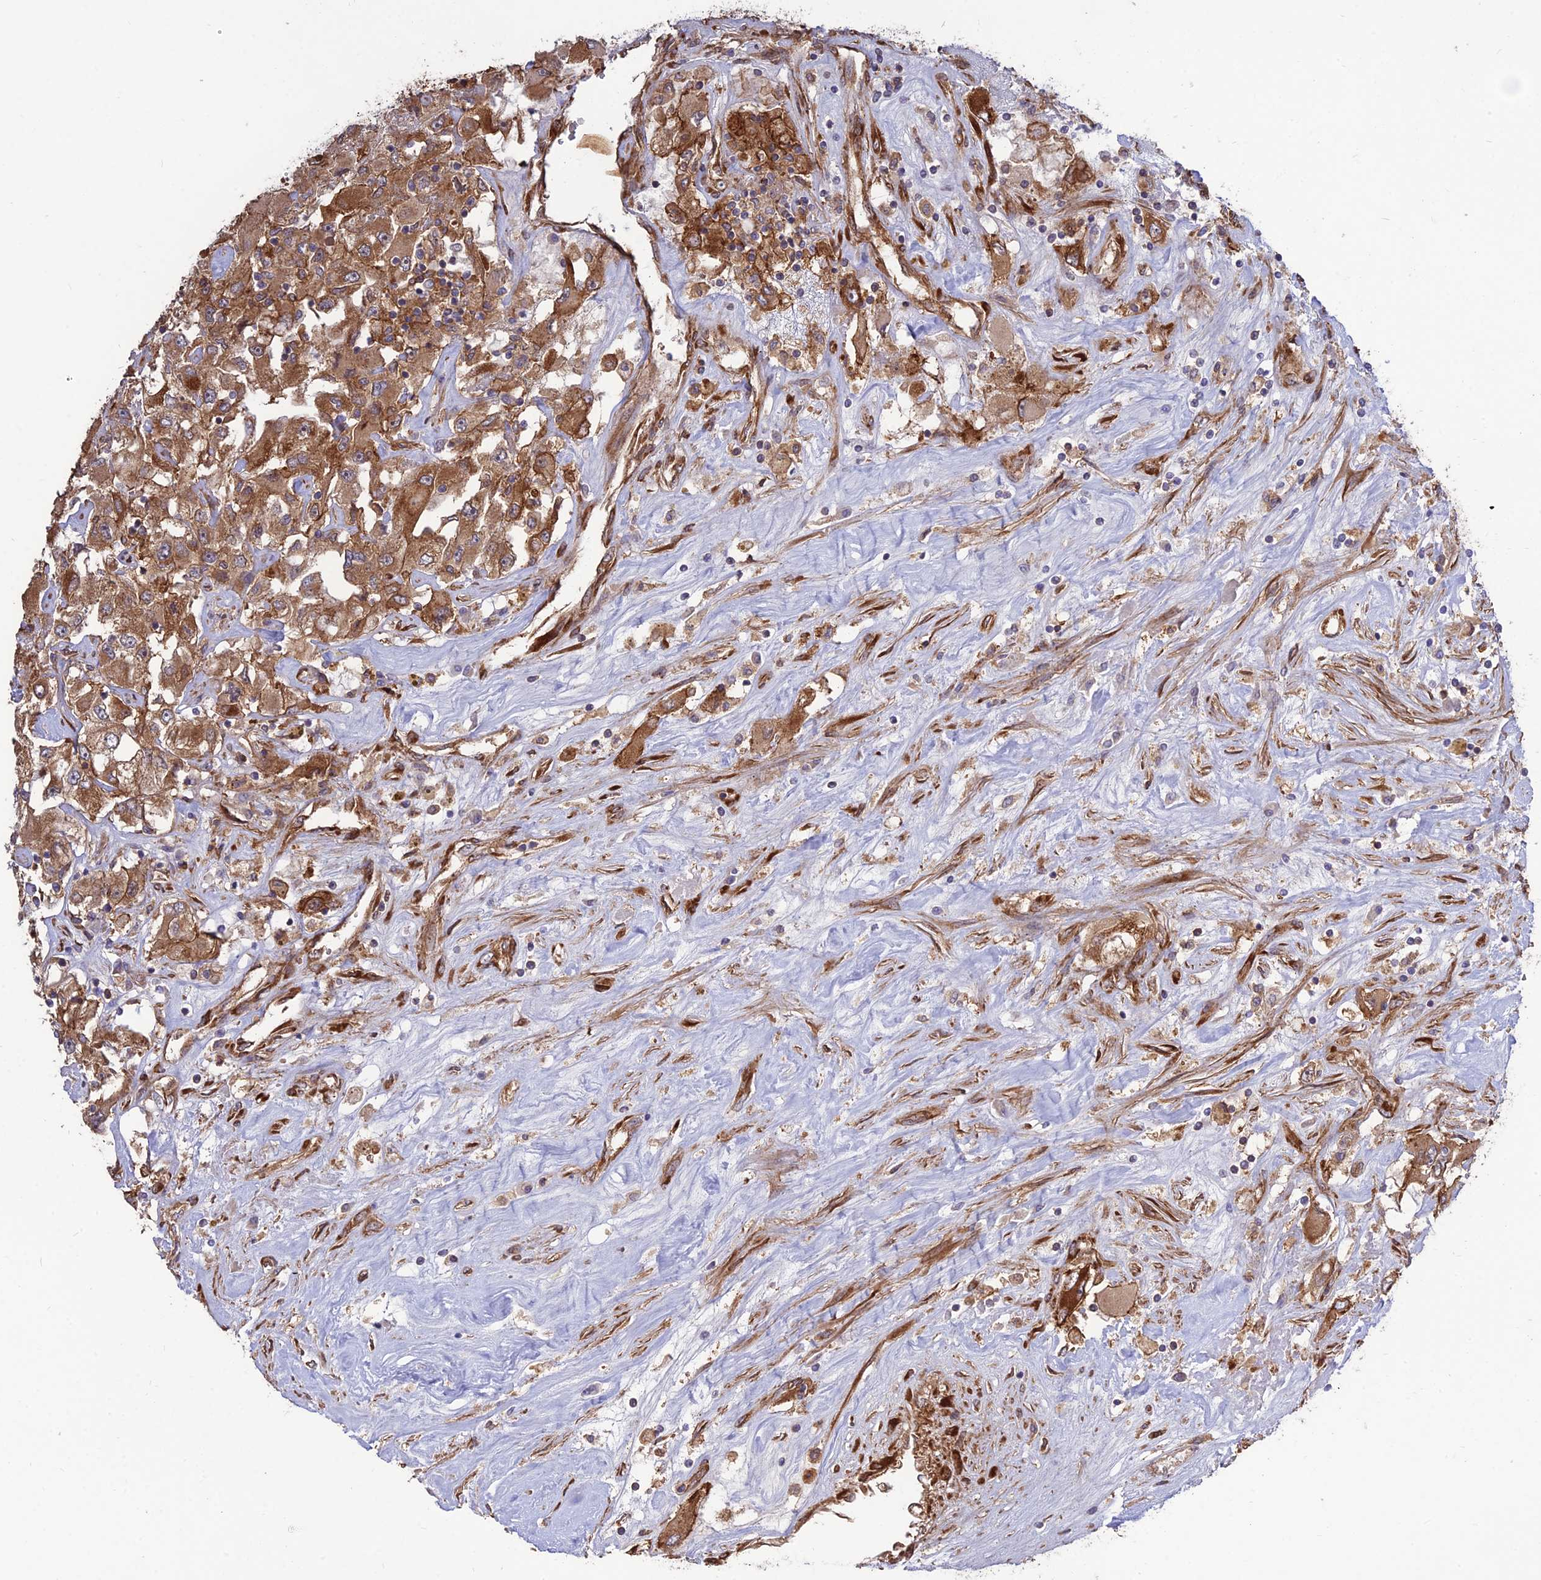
{"staining": {"intensity": "moderate", "quantity": ">75%", "location": "cytoplasmic/membranous"}, "tissue": "renal cancer", "cell_type": "Tumor cells", "image_type": "cancer", "snomed": [{"axis": "morphology", "description": "Adenocarcinoma, NOS"}, {"axis": "topography", "description": "Kidney"}], "caption": "Human renal cancer (adenocarcinoma) stained for a protein (brown) shows moderate cytoplasmic/membranous positive positivity in approximately >75% of tumor cells.", "gene": "CRTAP", "patient": {"sex": "female", "age": 52}}